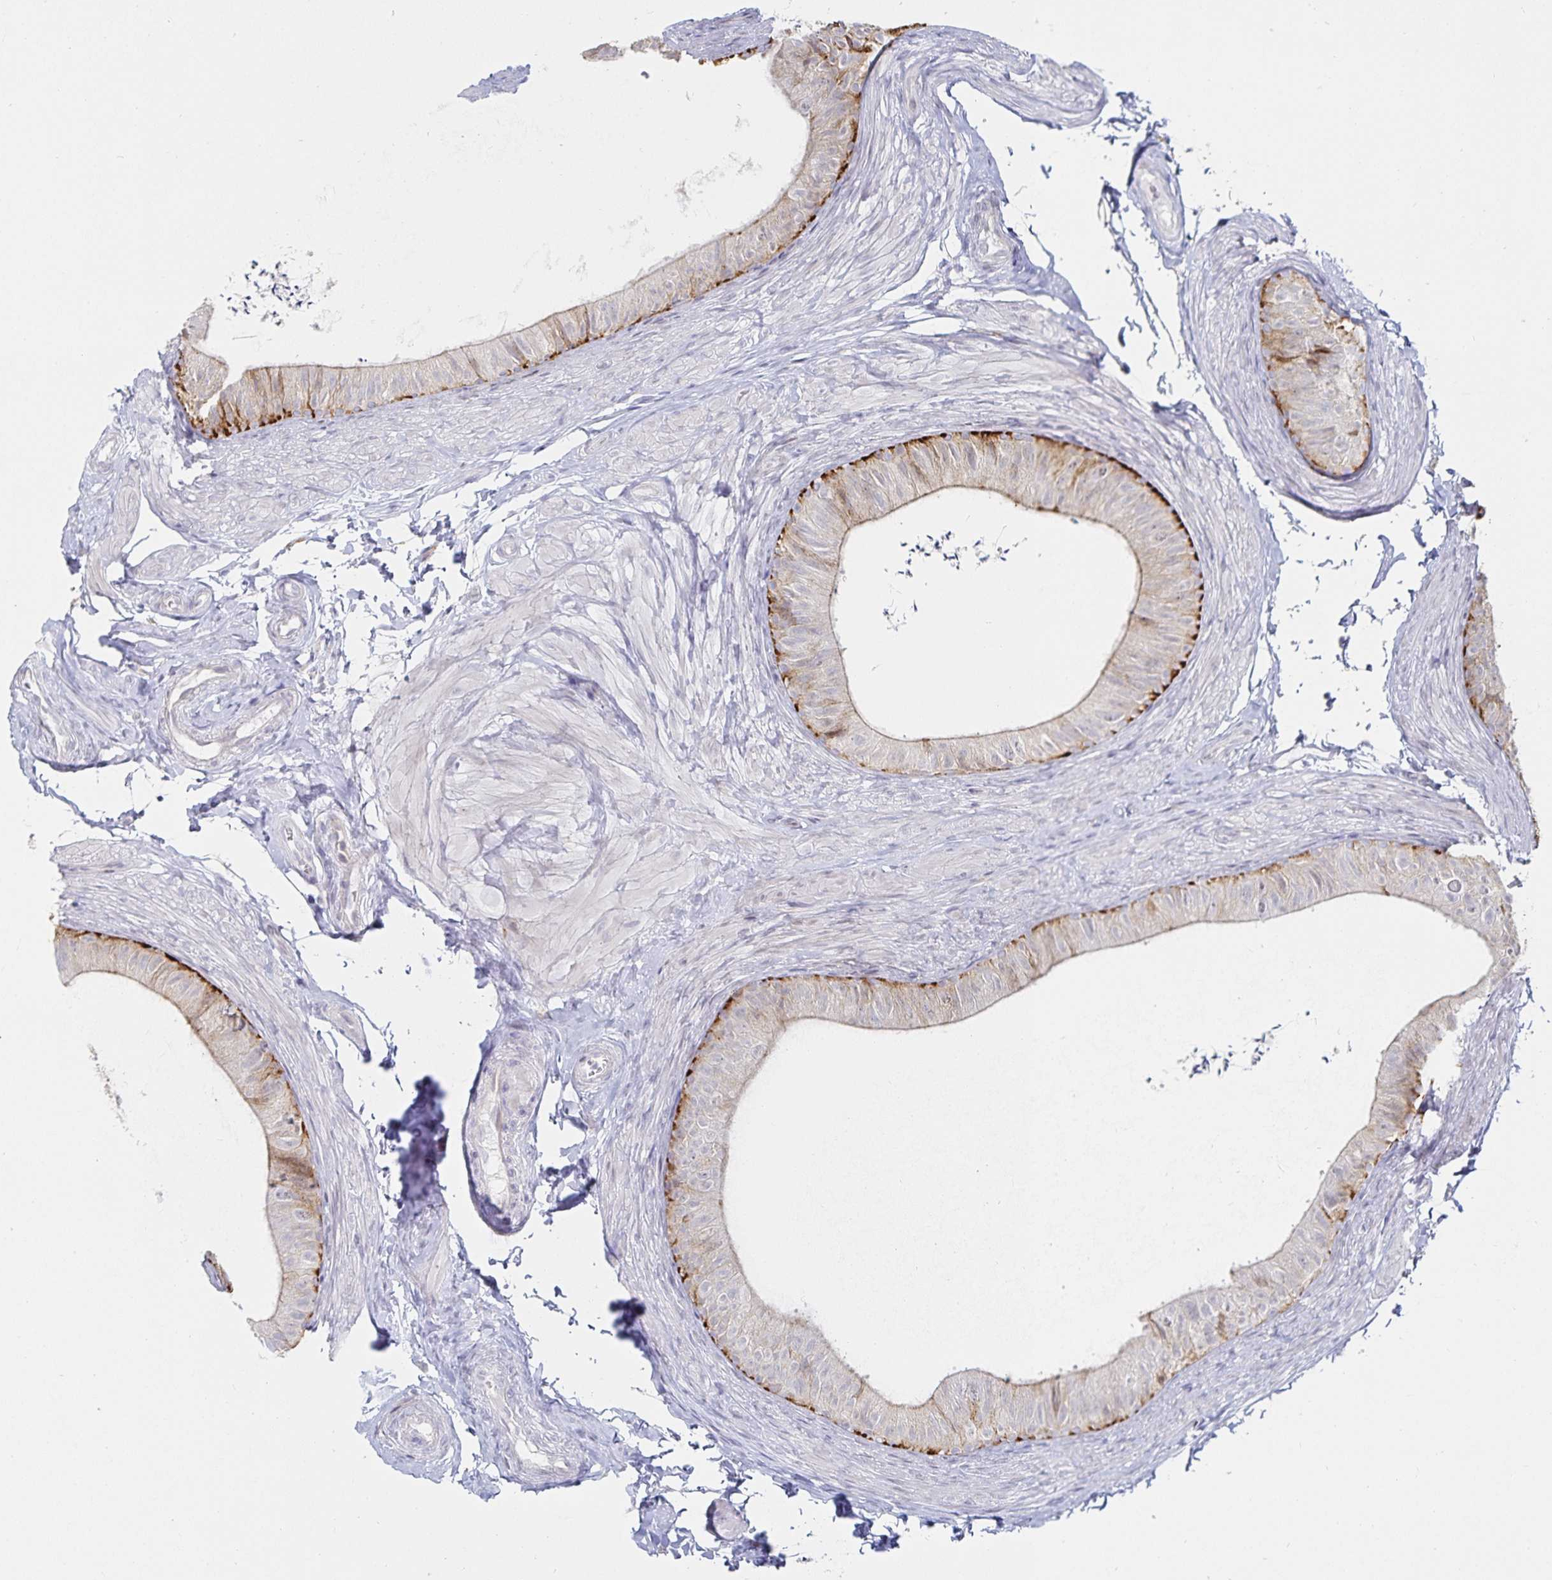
{"staining": {"intensity": "strong", "quantity": "25%-75%", "location": "cytoplasmic/membranous"}, "tissue": "epididymis", "cell_type": "Glandular cells", "image_type": "normal", "snomed": [{"axis": "morphology", "description": "Normal tissue, NOS"}, {"axis": "topography", "description": "Epididymis, spermatic cord, NOS"}, {"axis": "topography", "description": "Epididymis"}, {"axis": "topography", "description": "Peripheral nerve tissue"}], "caption": "The photomicrograph displays staining of normal epididymis, revealing strong cytoplasmic/membranous protein positivity (brown color) within glandular cells.", "gene": "S100G", "patient": {"sex": "male", "age": 29}}